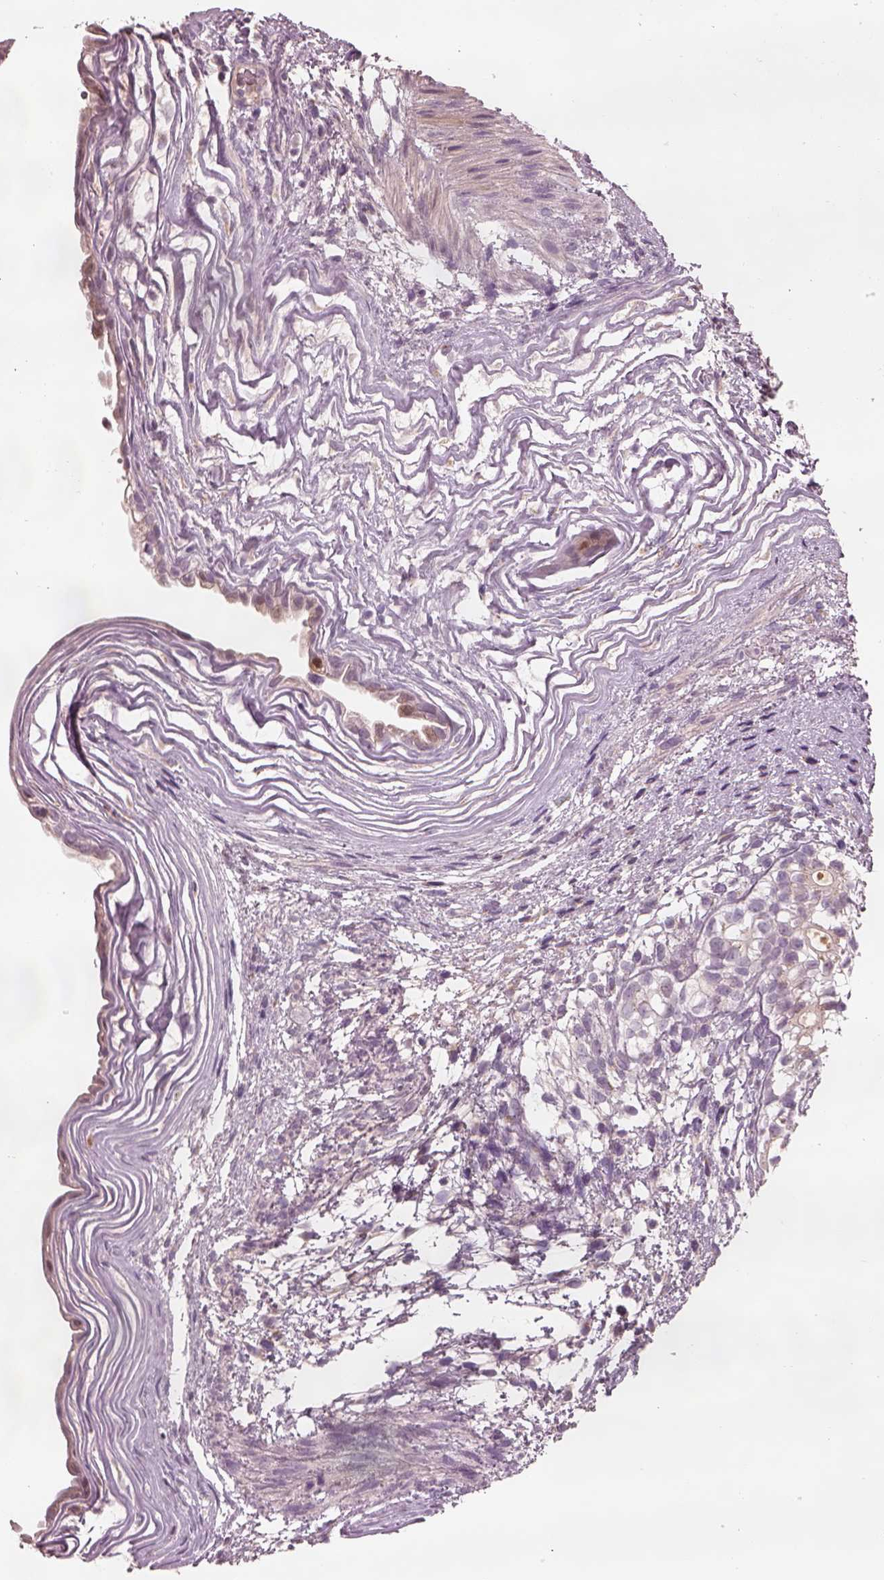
{"staining": {"intensity": "weak", "quantity": "<25%", "location": "cytoplasmic/membranous"}, "tissue": "testis cancer", "cell_type": "Tumor cells", "image_type": "cancer", "snomed": [{"axis": "morphology", "description": "Normal tissue, NOS"}, {"axis": "morphology", "description": "Carcinoma, Embryonal, NOS"}, {"axis": "topography", "description": "Testis"}, {"axis": "topography", "description": "Epididymis"}], "caption": "The image demonstrates no significant positivity in tumor cells of embryonal carcinoma (testis).", "gene": "SDCBP2", "patient": {"sex": "male", "age": 24}}